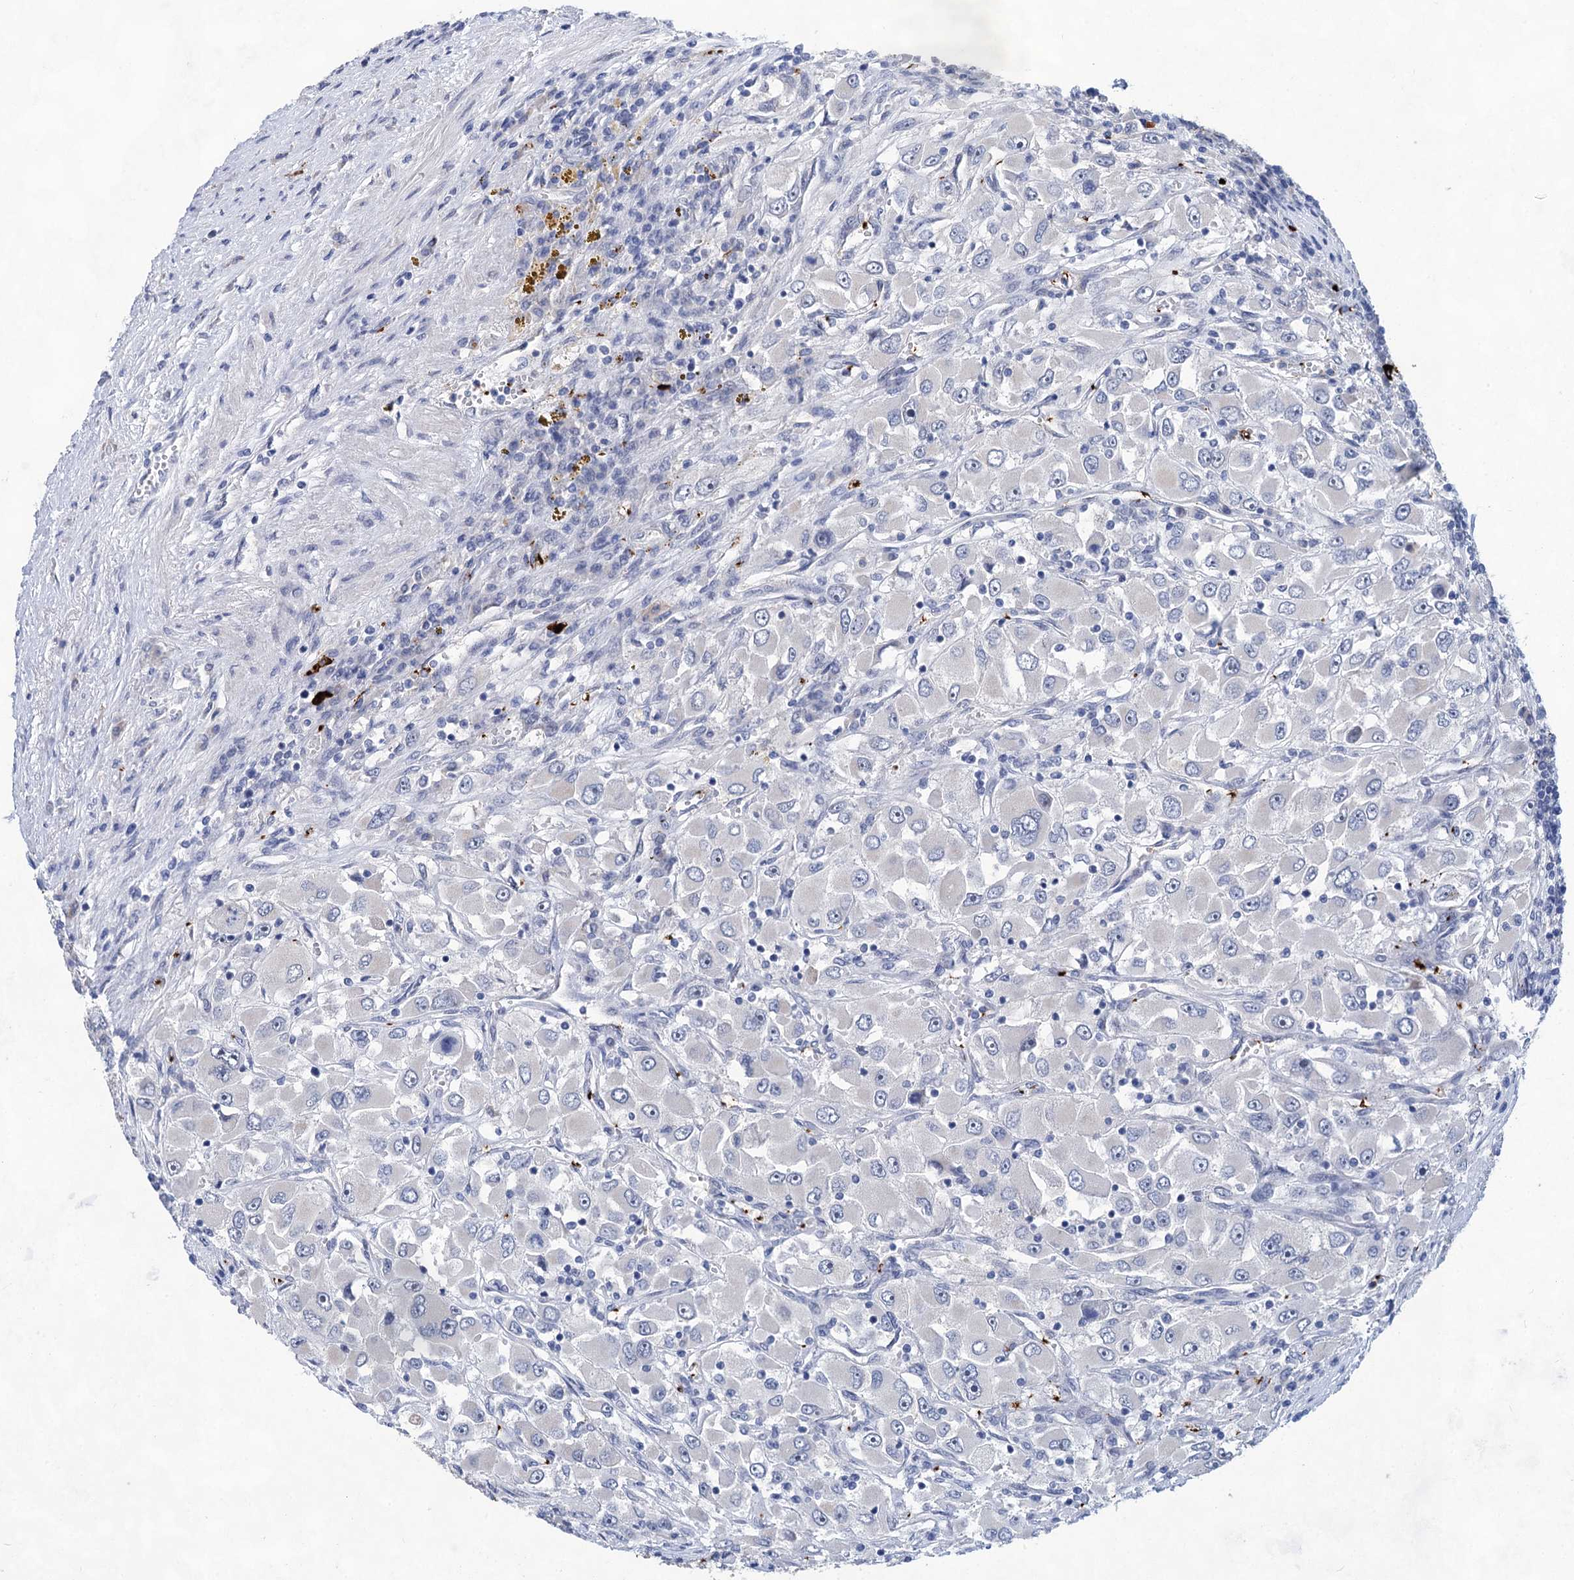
{"staining": {"intensity": "negative", "quantity": "none", "location": "none"}, "tissue": "renal cancer", "cell_type": "Tumor cells", "image_type": "cancer", "snomed": [{"axis": "morphology", "description": "Adenocarcinoma, NOS"}, {"axis": "topography", "description": "Kidney"}], "caption": "Immunohistochemistry micrograph of neoplastic tissue: renal cancer stained with DAB (3,3'-diaminobenzidine) shows no significant protein expression in tumor cells.", "gene": "MON2", "patient": {"sex": "female", "age": 52}}